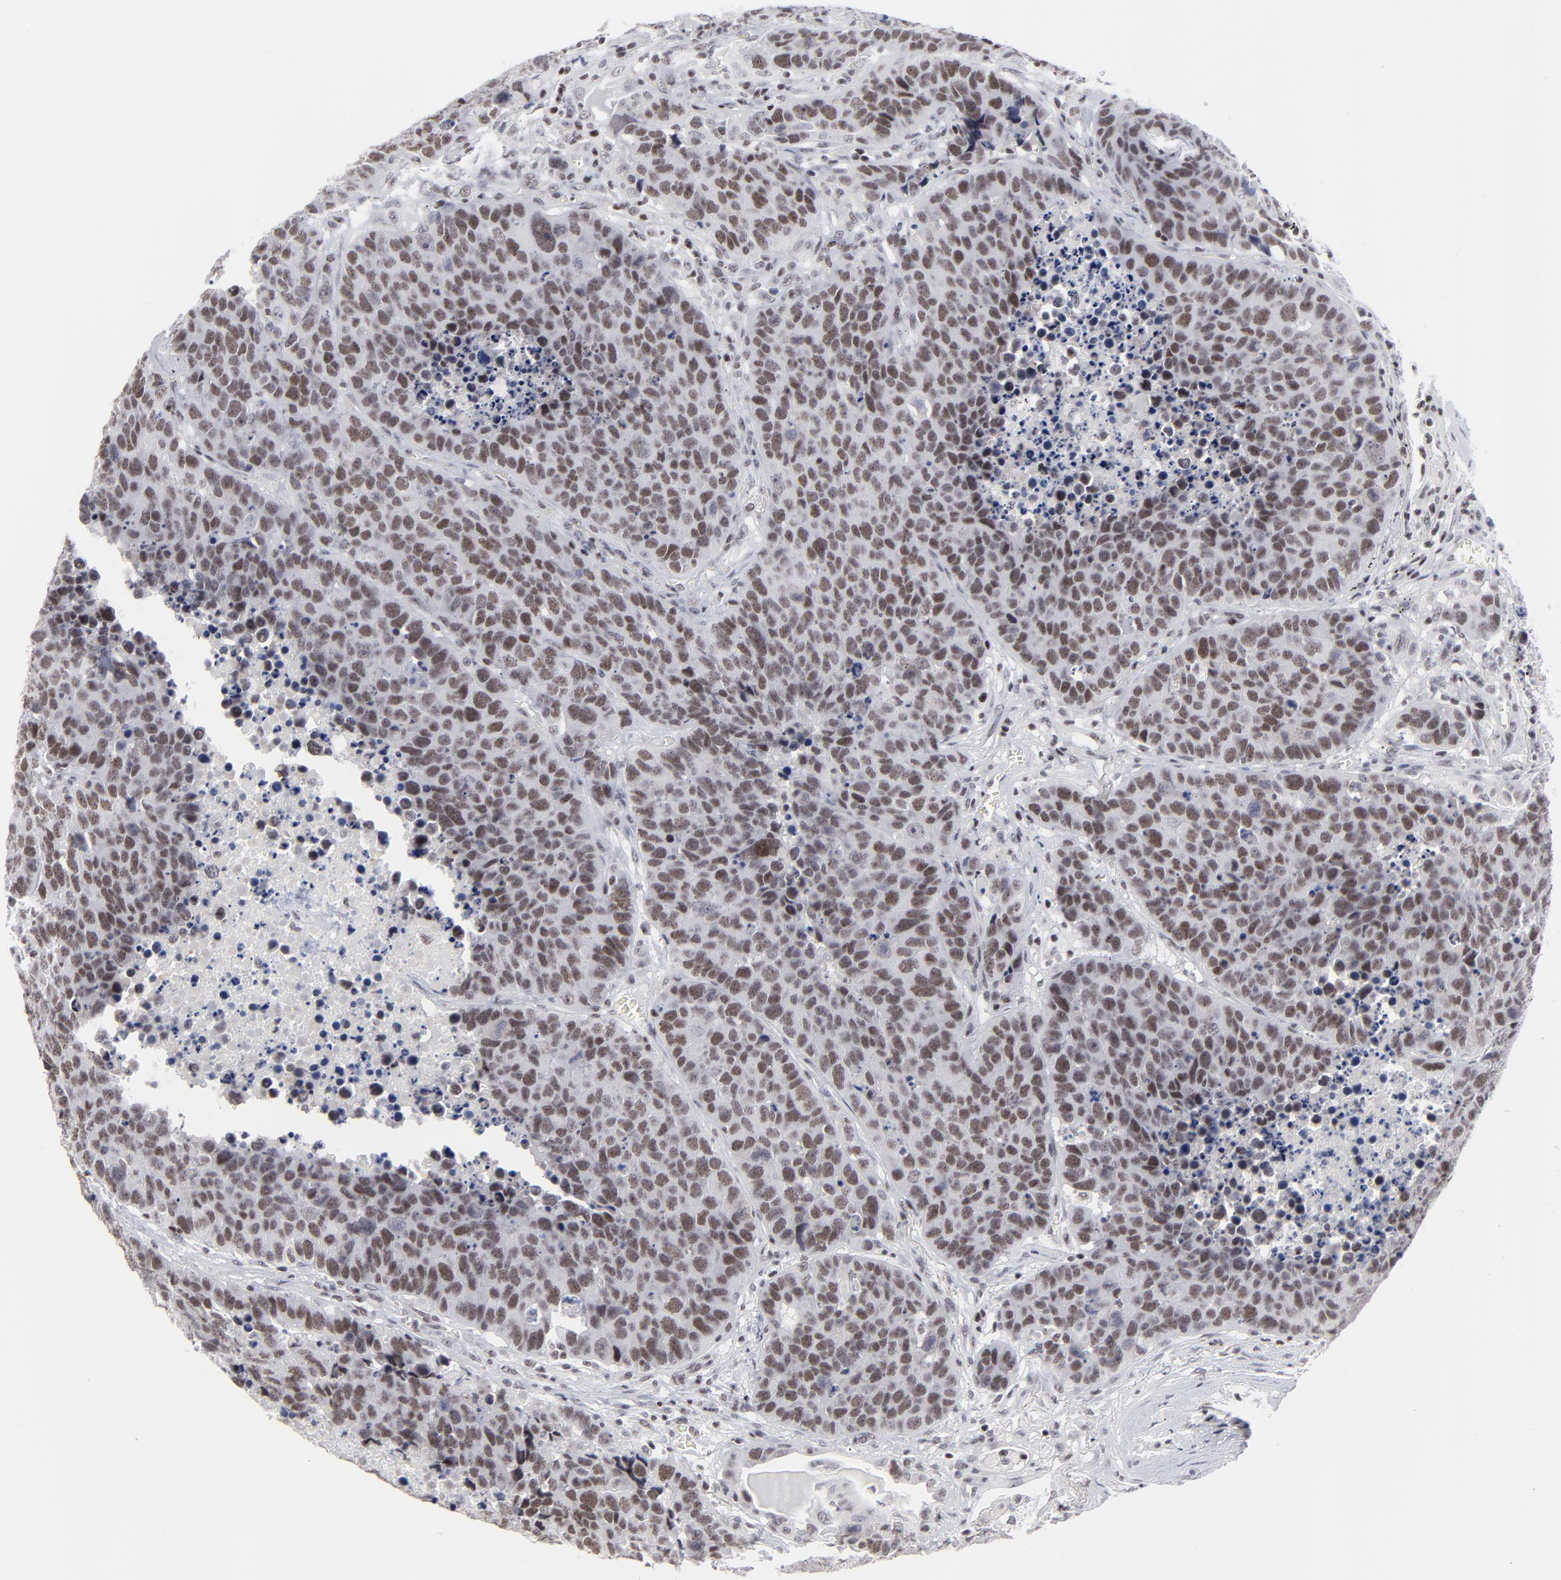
{"staining": {"intensity": "moderate", "quantity": ">75%", "location": "nuclear"}, "tissue": "carcinoid", "cell_type": "Tumor cells", "image_type": "cancer", "snomed": [{"axis": "morphology", "description": "Carcinoid, malignant, NOS"}, {"axis": "topography", "description": "Lung"}], "caption": "Protein analysis of malignant carcinoid tissue displays moderate nuclear staining in about >75% of tumor cells. Immunohistochemistry (ihc) stains the protein of interest in brown and the nuclei are stained blue.", "gene": "SP2", "patient": {"sex": "male", "age": 60}}